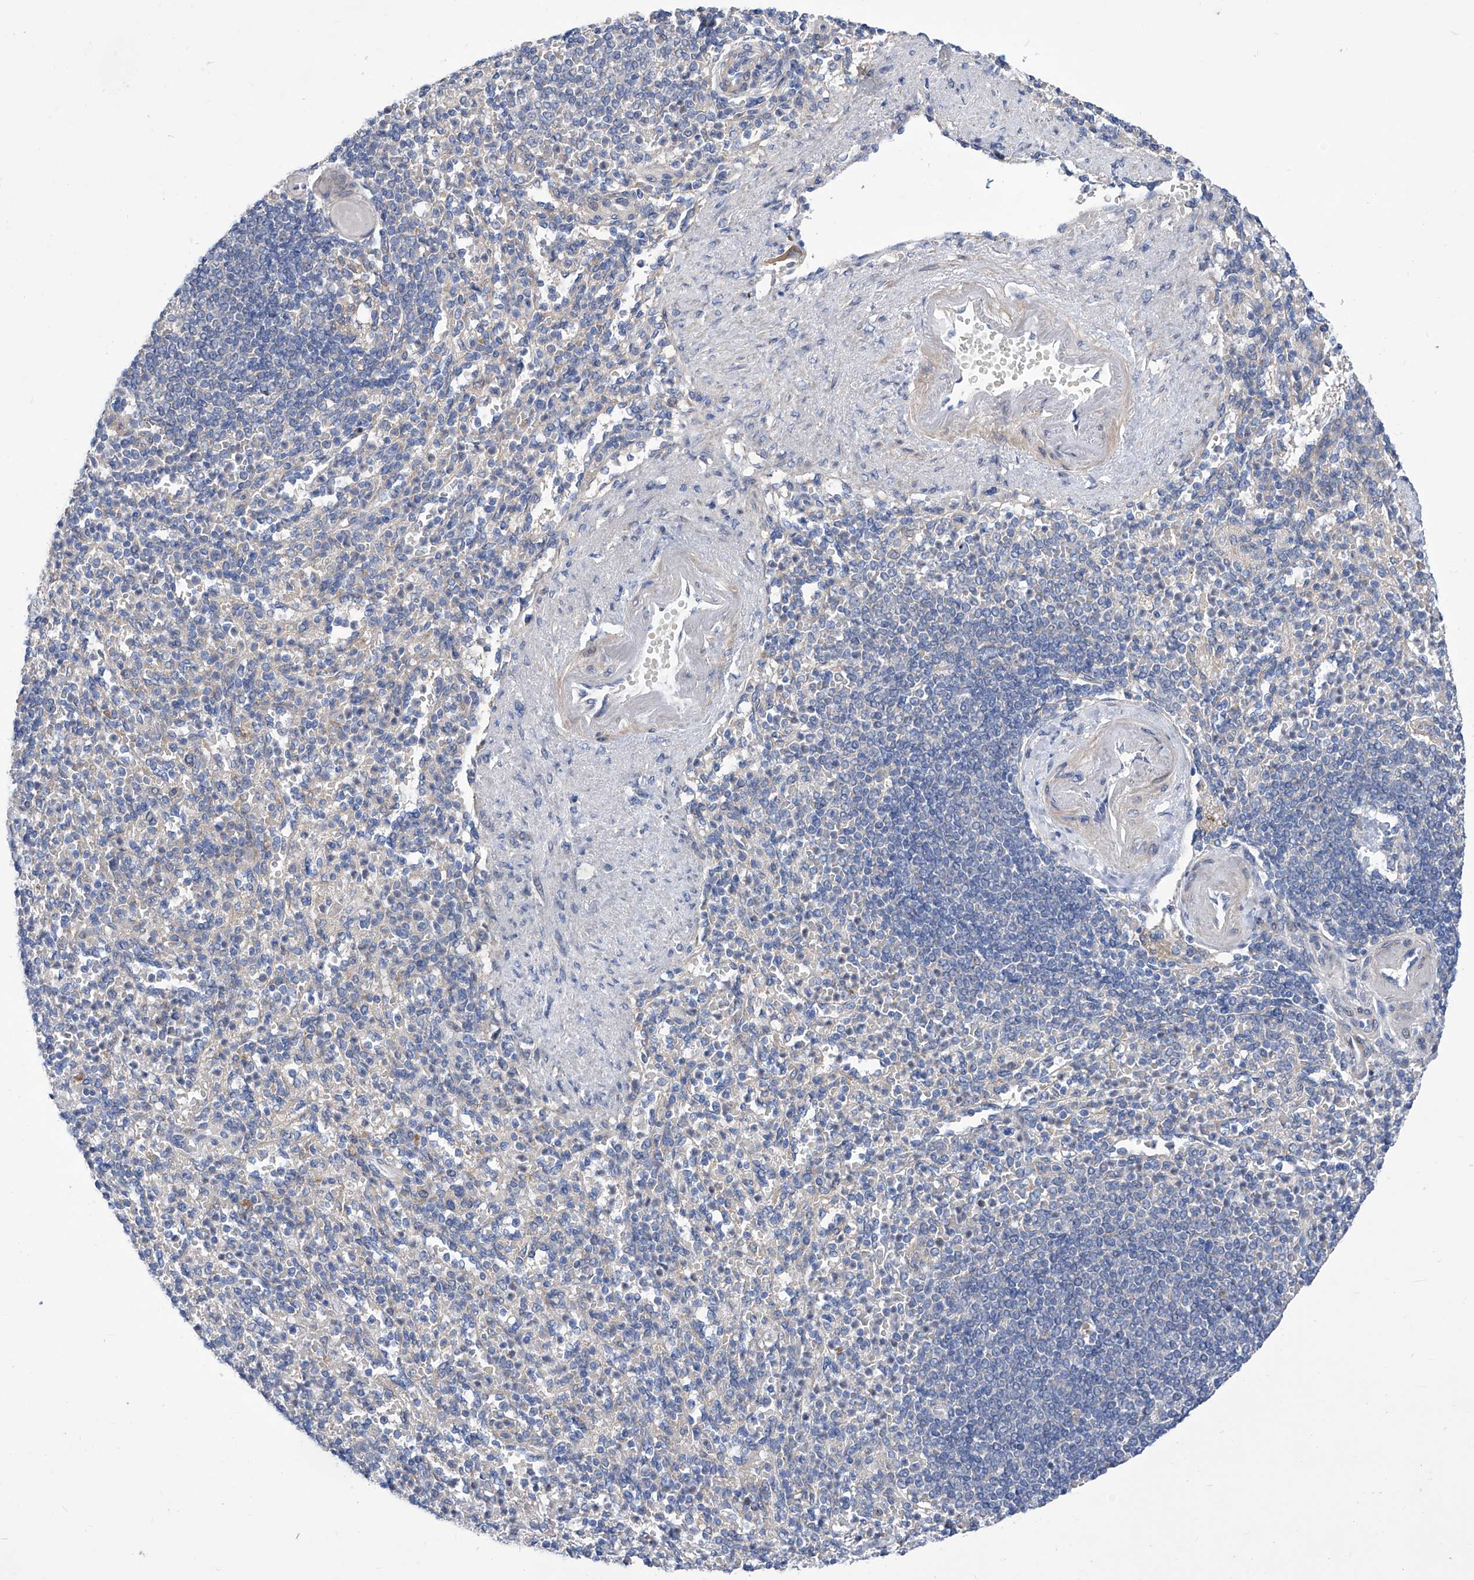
{"staining": {"intensity": "negative", "quantity": "none", "location": "none"}, "tissue": "spleen", "cell_type": "Cells in red pulp", "image_type": "normal", "snomed": [{"axis": "morphology", "description": "Normal tissue, NOS"}, {"axis": "topography", "description": "Spleen"}], "caption": "A high-resolution photomicrograph shows immunohistochemistry staining of benign spleen, which demonstrates no significant staining in cells in red pulp.", "gene": "SRBD1", "patient": {"sex": "female", "age": 74}}